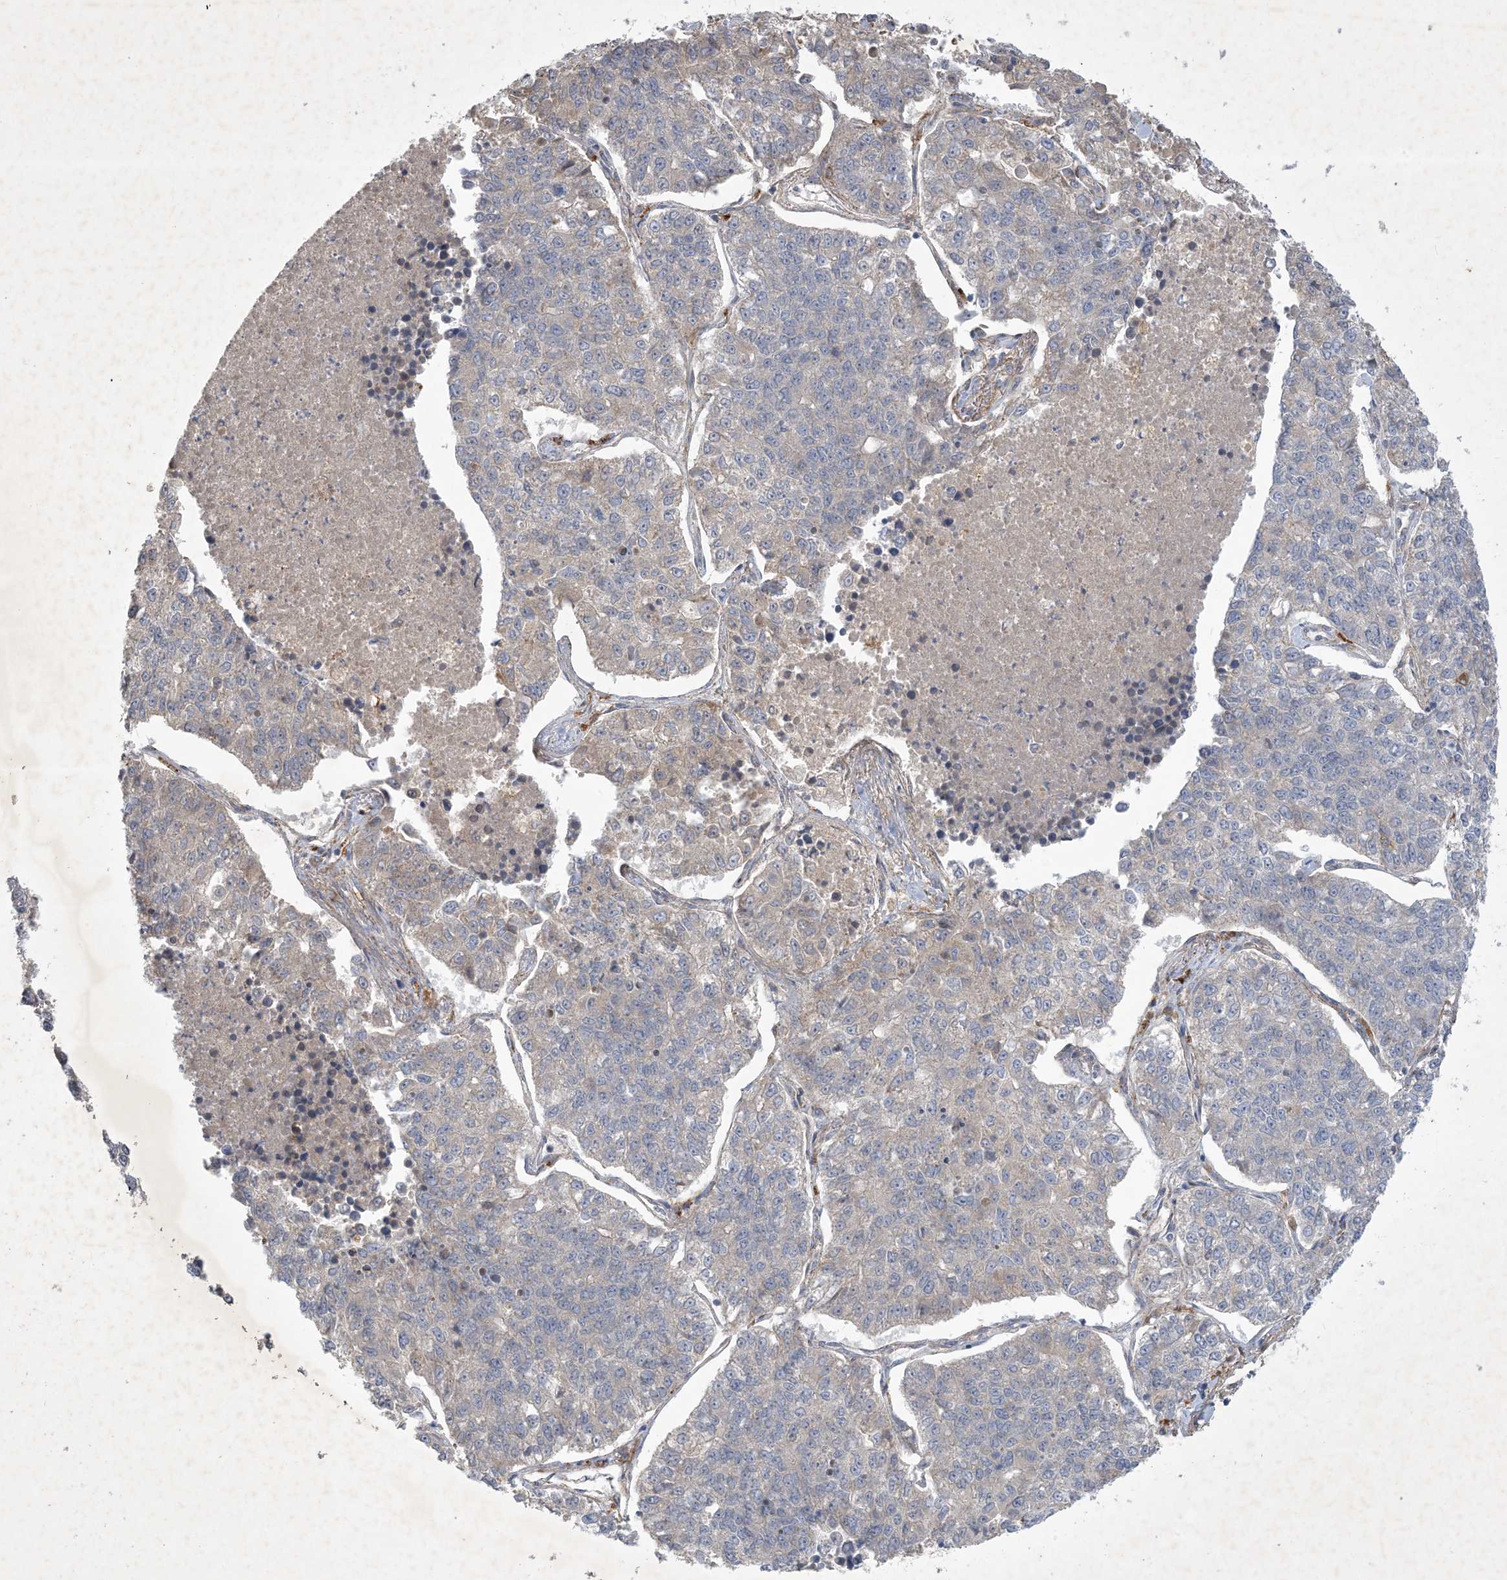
{"staining": {"intensity": "negative", "quantity": "none", "location": "none"}, "tissue": "lung cancer", "cell_type": "Tumor cells", "image_type": "cancer", "snomed": [{"axis": "morphology", "description": "Adenocarcinoma, NOS"}, {"axis": "topography", "description": "Lung"}], "caption": "This is an immunohistochemistry micrograph of human lung adenocarcinoma. There is no staining in tumor cells.", "gene": "MRPS18A", "patient": {"sex": "male", "age": 49}}